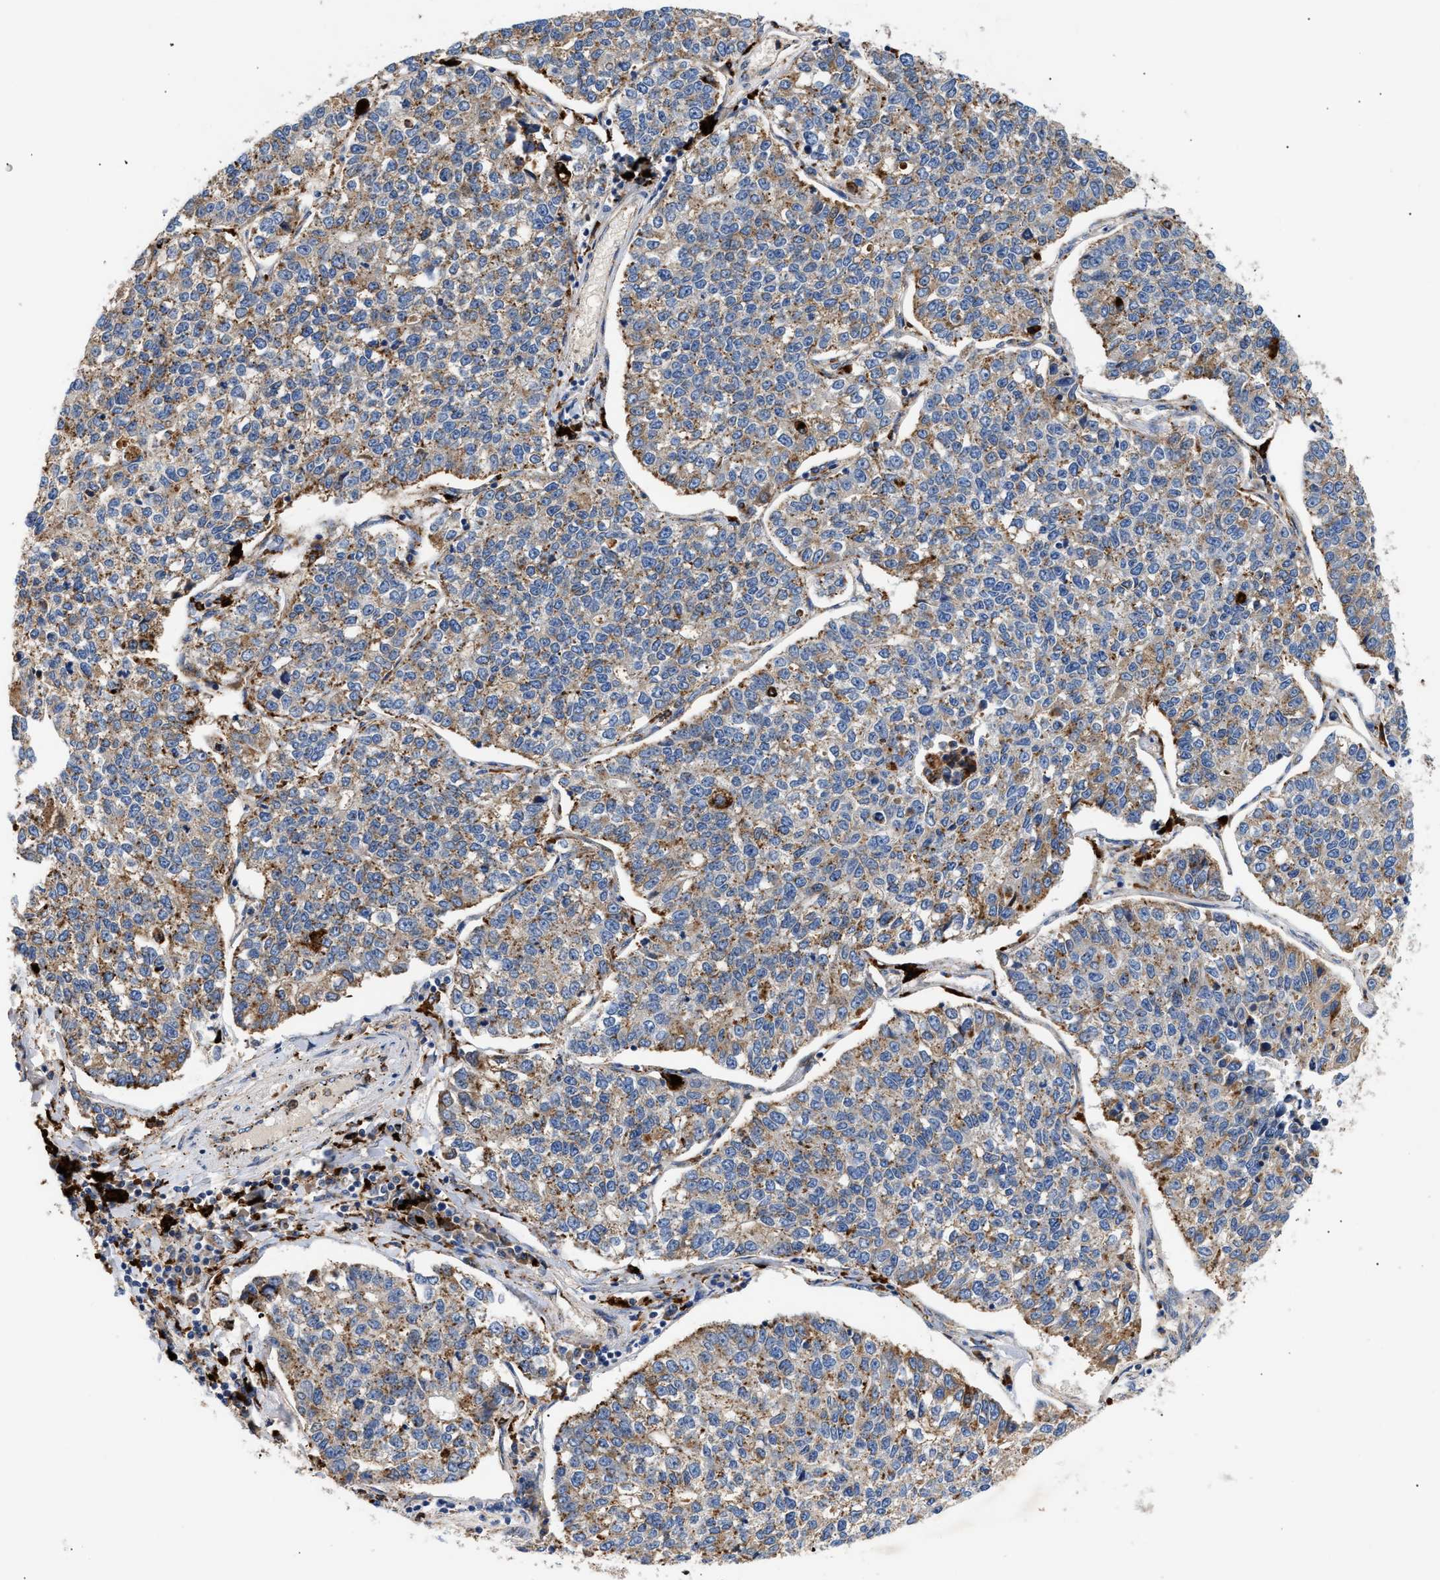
{"staining": {"intensity": "moderate", "quantity": "25%-75%", "location": "cytoplasmic/membranous"}, "tissue": "lung cancer", "cell_type": "Tumor cells", "image_type": "cancer", "snomed": [{"axis": "morphology", "description": "Adenocarcinoma, NOS"}, {"axis": "topography", "description": "Lung"}], "caption": "Adenocarcinoma (lung) tissue reveals moderate cytoplasmic/membranous positivity in approximately 25%-75% of tumor cells, visualized by immunohistochemistry.", "gene": "CCDC146", "patient": {"sex": "male", "age": 49}}